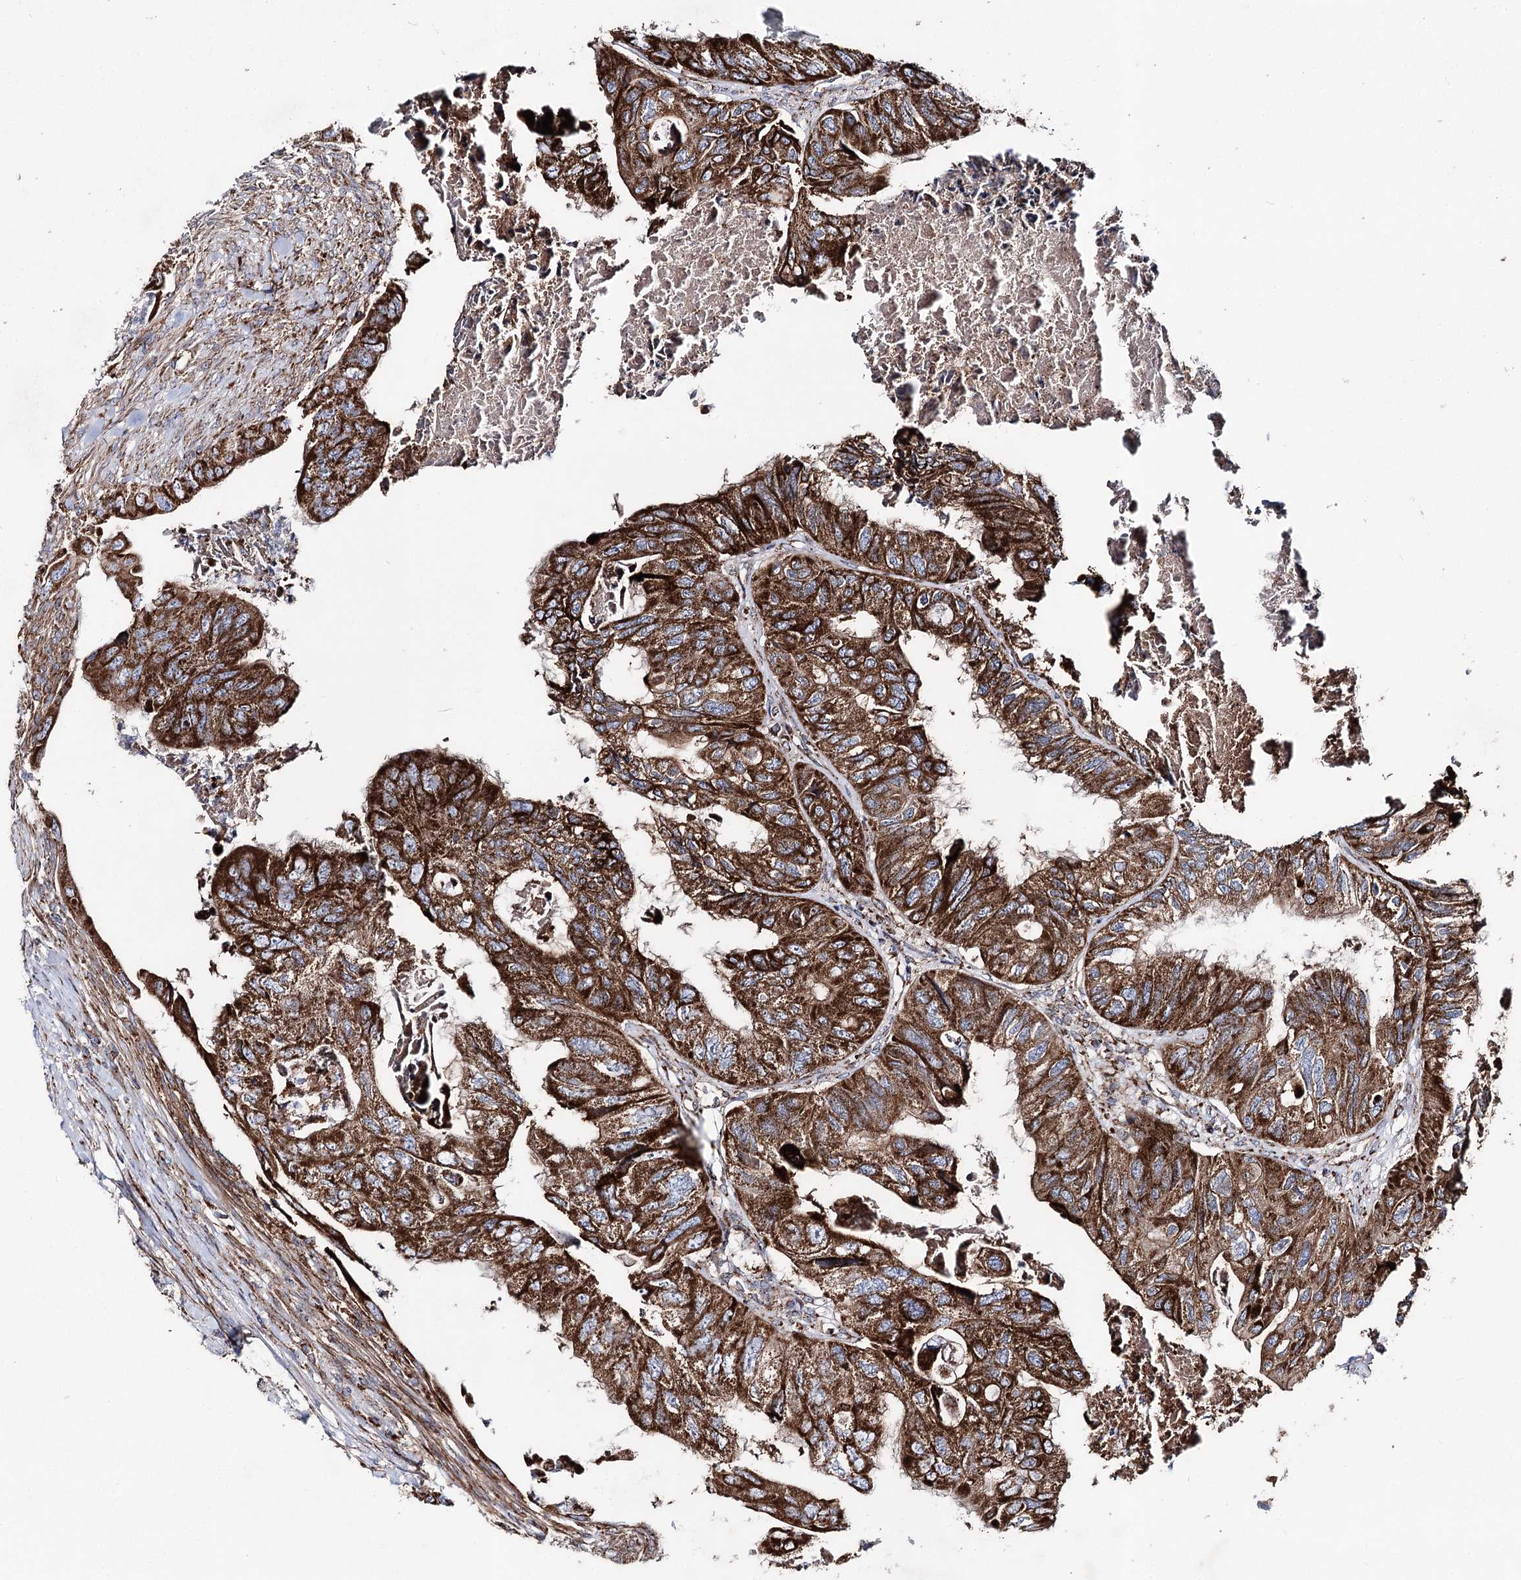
{"staining": {"intensity": "strong", "quantity": ">75%", "location": "cytoplasmic/membranous"}, "tissue": "colorectal cancer", "cell_type": "Tumor cells", "image_type": "cancer", "snomed": [{"axis": "morphology", "description": "Adenocarcinoma, NOS"}, {"axis": "topography", "description": "Rectum"}], "caption": "High-magnification brightfield microscopy of colorectal cancer stained with DAB (brown) and counterstained with hematoxylin (blue). tumor cells exhibit strong cytoplasmic/membranous expression is appreciated in approximately>75% of cells.", "gene": "MSANTD2", "patient": {"sex": "male", "age": 63}}